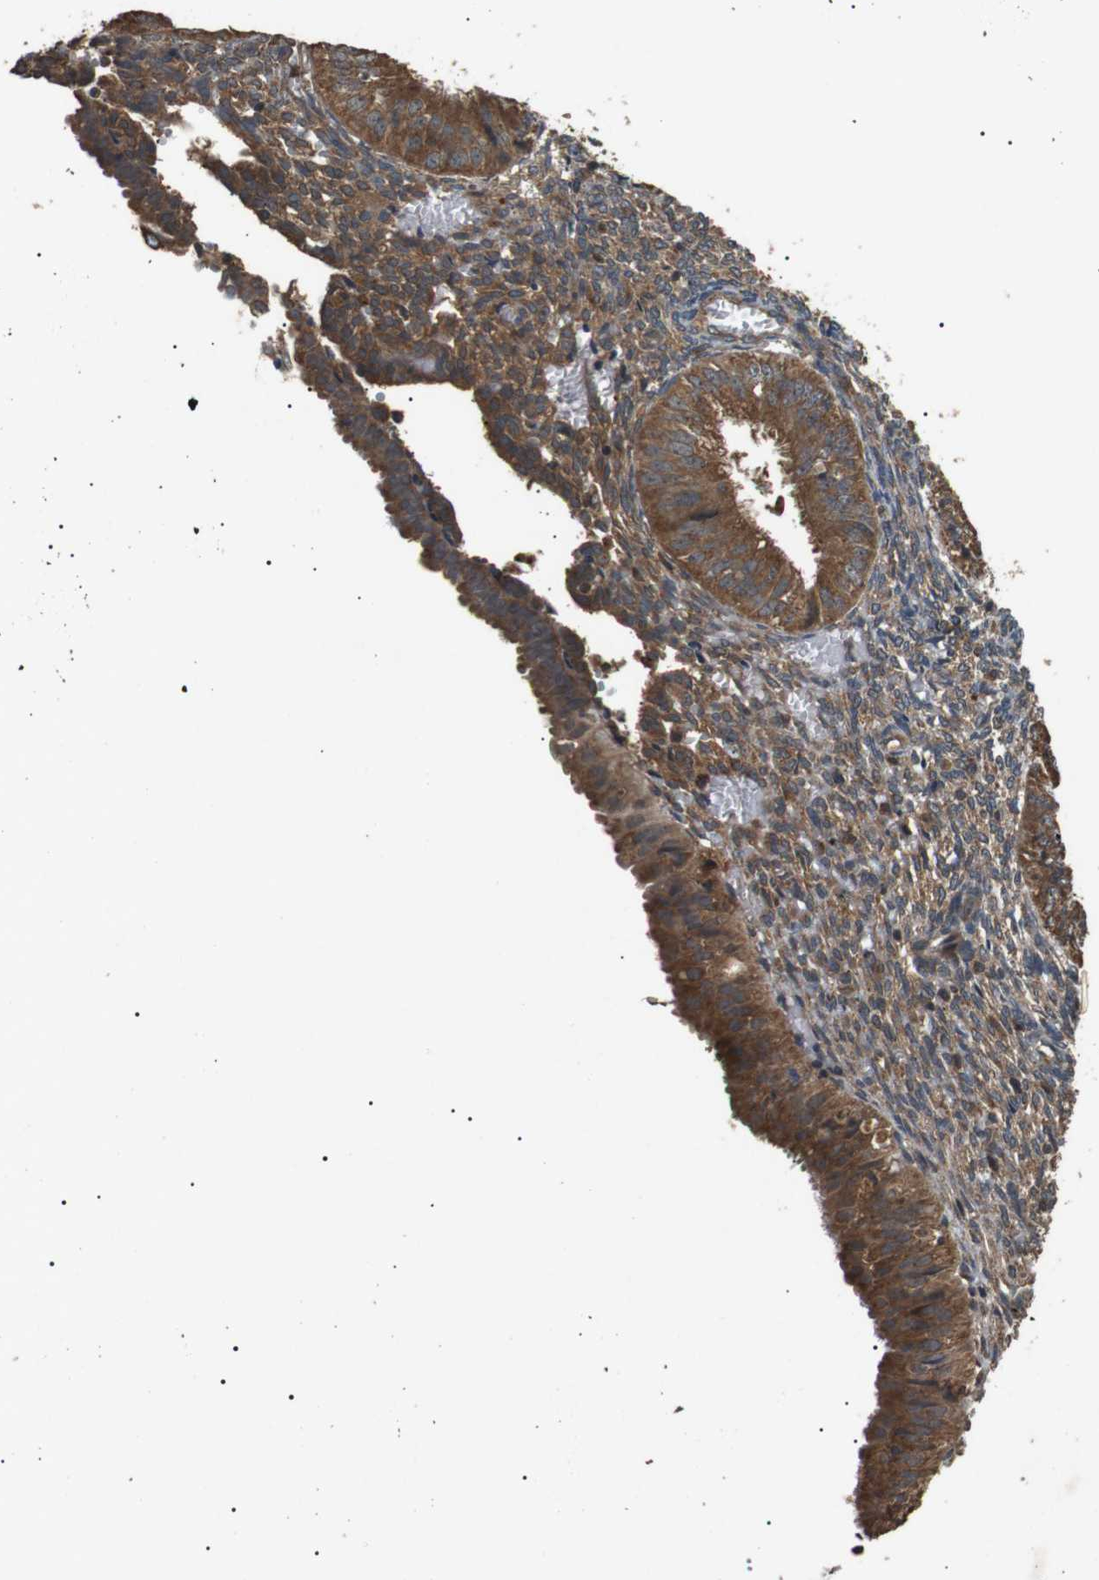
{"staining": {"intensity": "strong", "quantity": ">75%", "location": "cytoplasmic/membranous"}, "tissue": "endometrial cancer", "cell_type": "Tumor cells", "image_type": "cancer", "snomed": [{"axis": "morphology", "description": "Normal tissue, NOS"}, {"axis": "morphology", "description": "Adenocarcinoma, NOS"}, {"axis": "topography", "description": "Endometrium"}], "caption": "Human adenocarcinoma (endometrial) stained with a brown dye displays strong cytoplasmic/membranous positive positivity in approximately >75% of tumor cells.", "gene": "TBC1D15", "patient": {"sex": "female", "age": 53}}